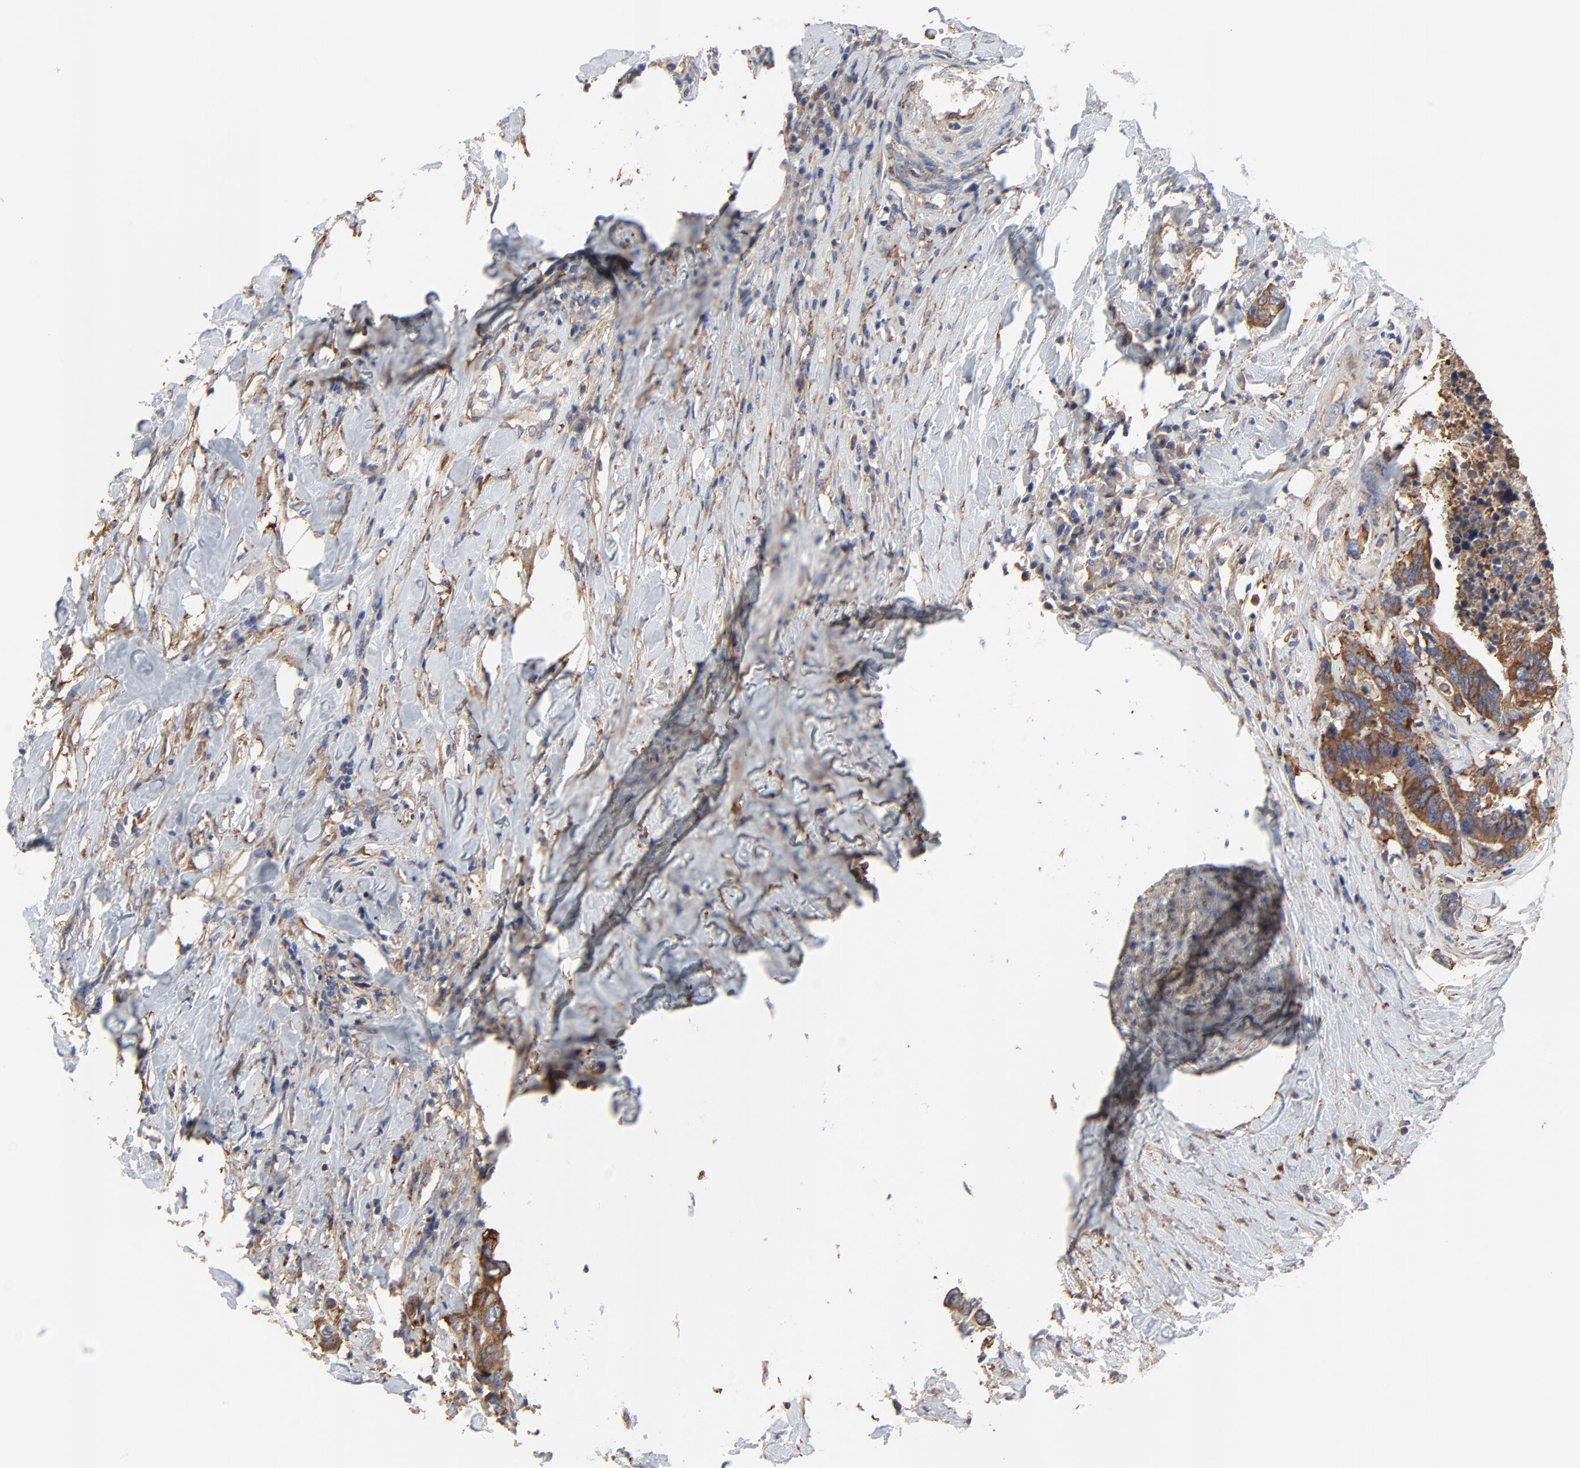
{"staining": {"intensity": "strong", "quantity": ">75%", "location": "cytoplasmic/membranous"}, "tissue": "colorectal cancer", "cell_type": "Tumor cells", "image_type": "cancer", "snomed": [{"axis": "morphology", "description": "Adenocarcinoma, NOS"}, {"axis": "topography", "description": "Rectum"}], "caption": "IHC micrograph of adenocarcinoma (colorectal) stained for a protein (brown), which demonstrates high levels of strong cytoplasmic/membranous staining in about >75% of tumor cells.", "gene": "NXF3", "patient": {"sex": "male", "age": 55}}